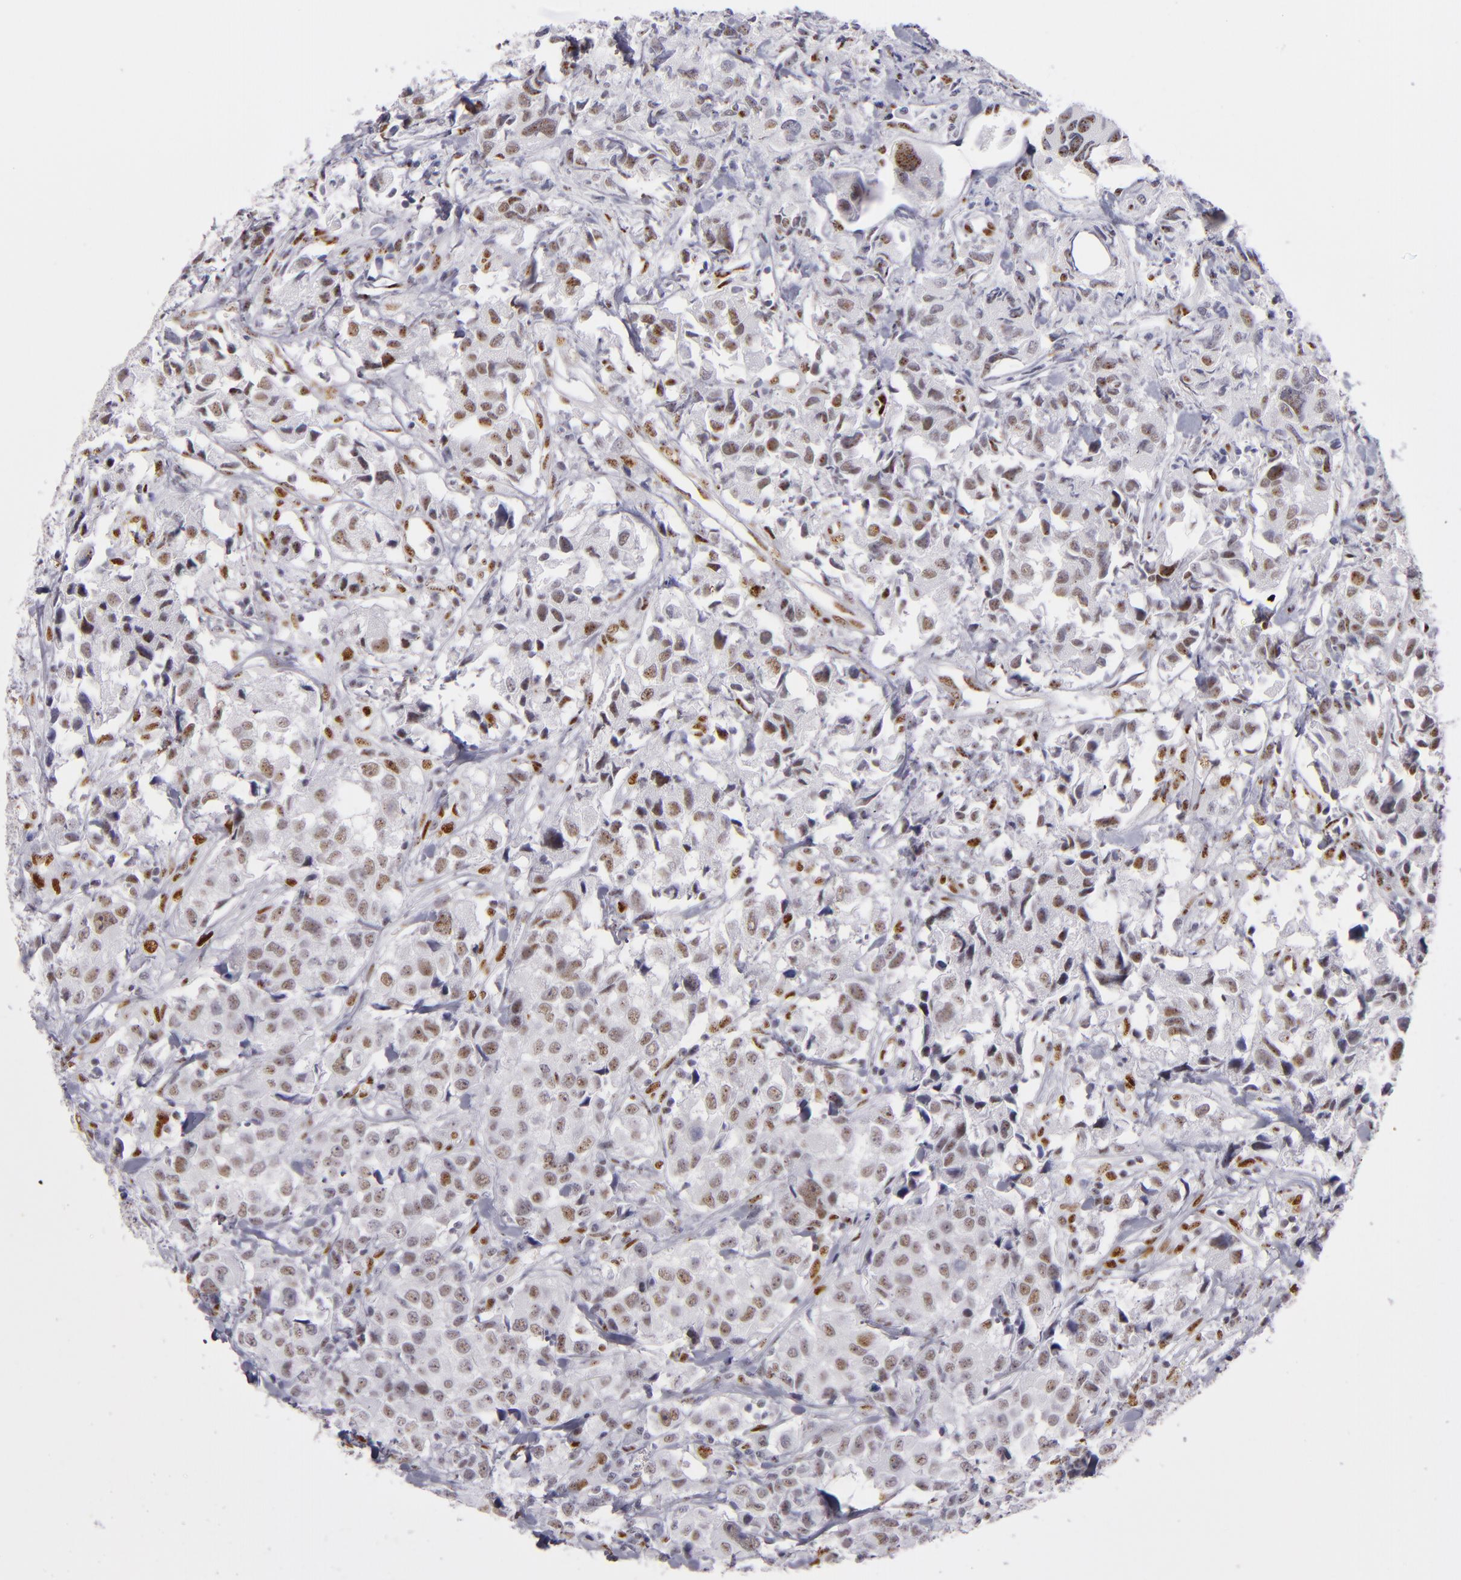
{"staining": {"intensity": "moderate", "quantity": "25%-75%", "location": "nuclear"}, "tissue": "urothelial cancer", "cell_type": "Tumor cells", "image_type": "cancer", "snomed": [{"axis": "morphology", "description": "Urothelial carcinoma, High grade"}, {"axis": "topography", "description": "Urinary bladder"}], "caption": "High-grade urothelial carcinoma stained with a protein marker demonstrates moderate staining in tumor cells.", "gene": "TOP3A", "patient": {"sex": "female", "age": 75}}